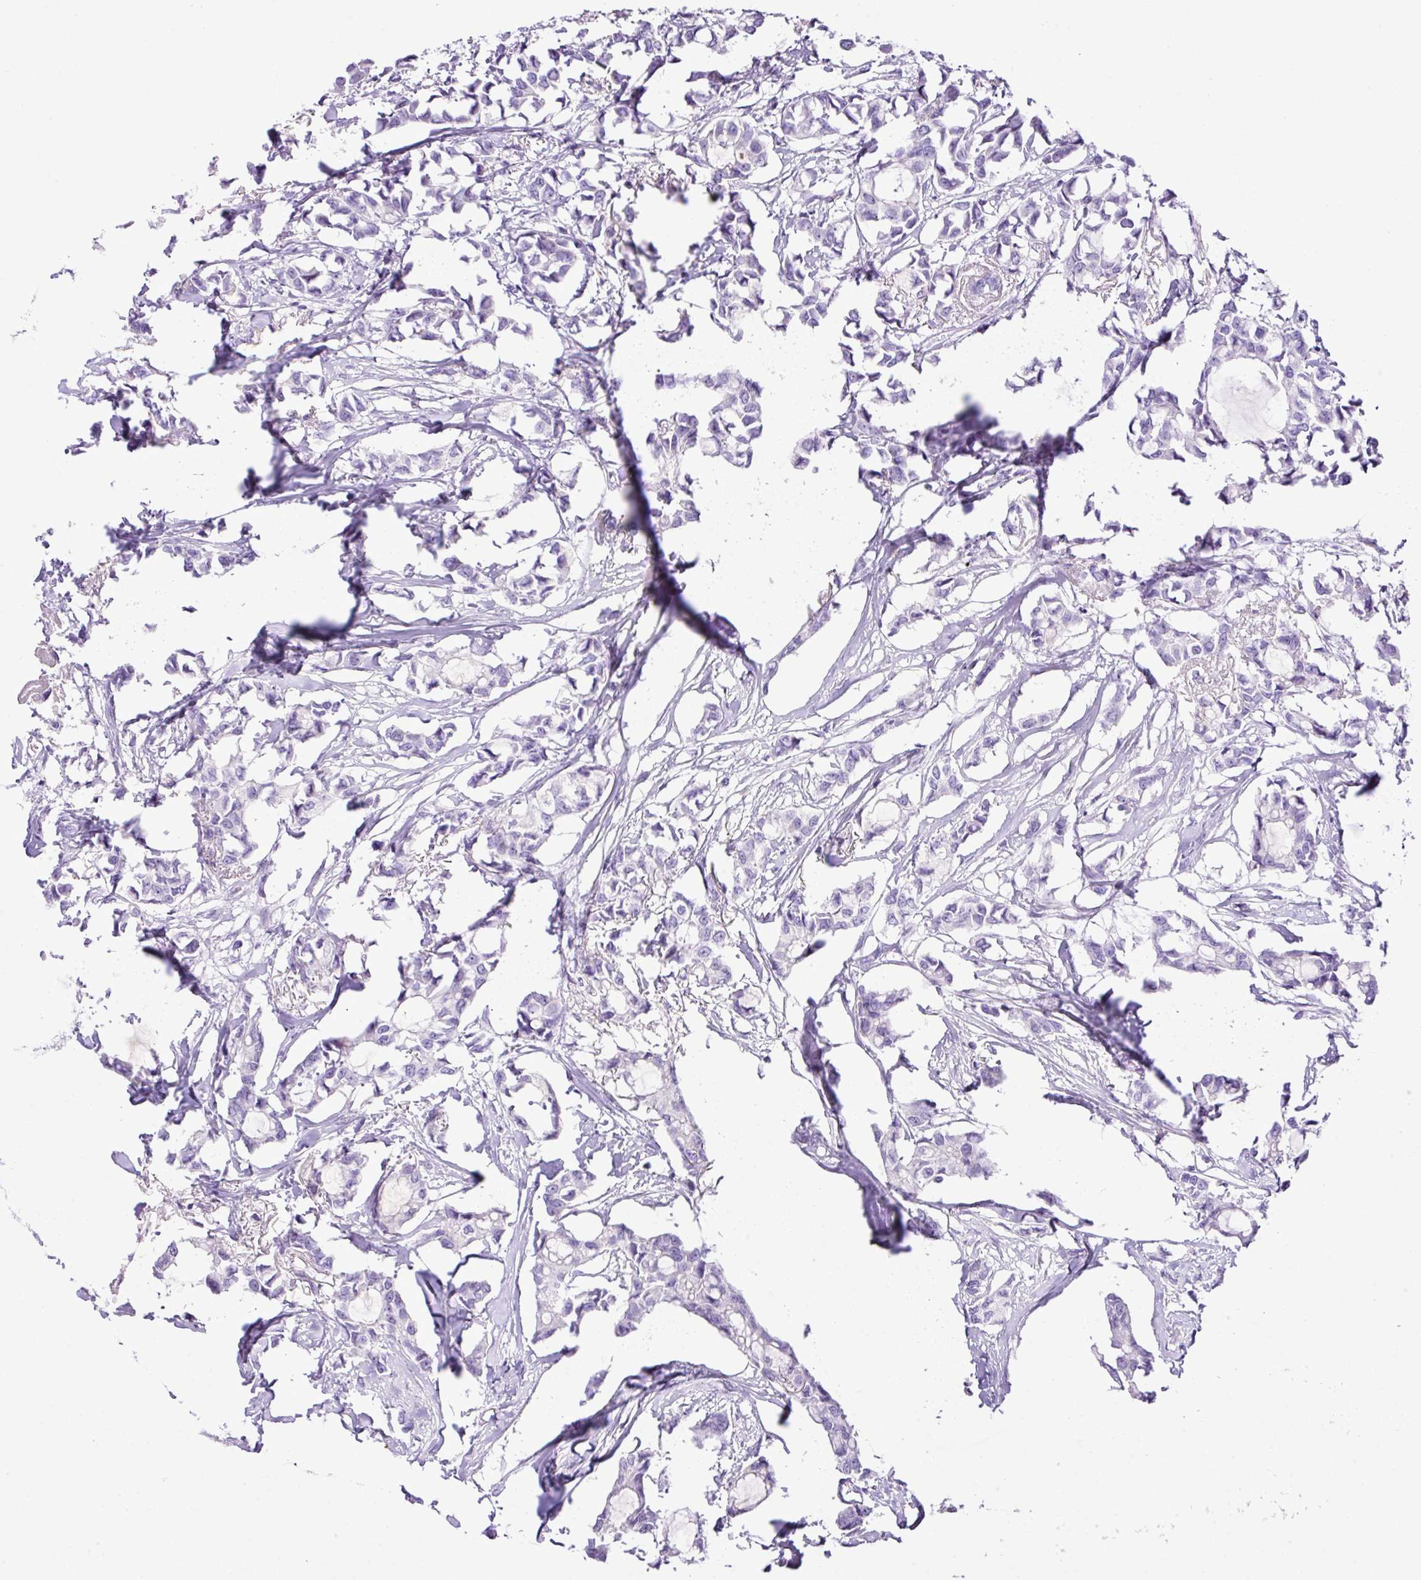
{"staining": {"intensity": "negative", "quantity": "none", "location": "none"}, "tissue": "breast cancer", "cell_type": "Tumor cells", "image_type": "cancer", "snomed": [{"axis": "morphology", "description": "Duct carcinoma"}, {"axis": "topography", "description": "Breast"}], "caption": "High power microscopy micrograph of an immunohistochemistry (IHC) photomicrograph of breast cancer, revealing no significant positivity in tumor cells.", "gene": "RCAN2", "patient": {"sex": "female", "age": 73}}